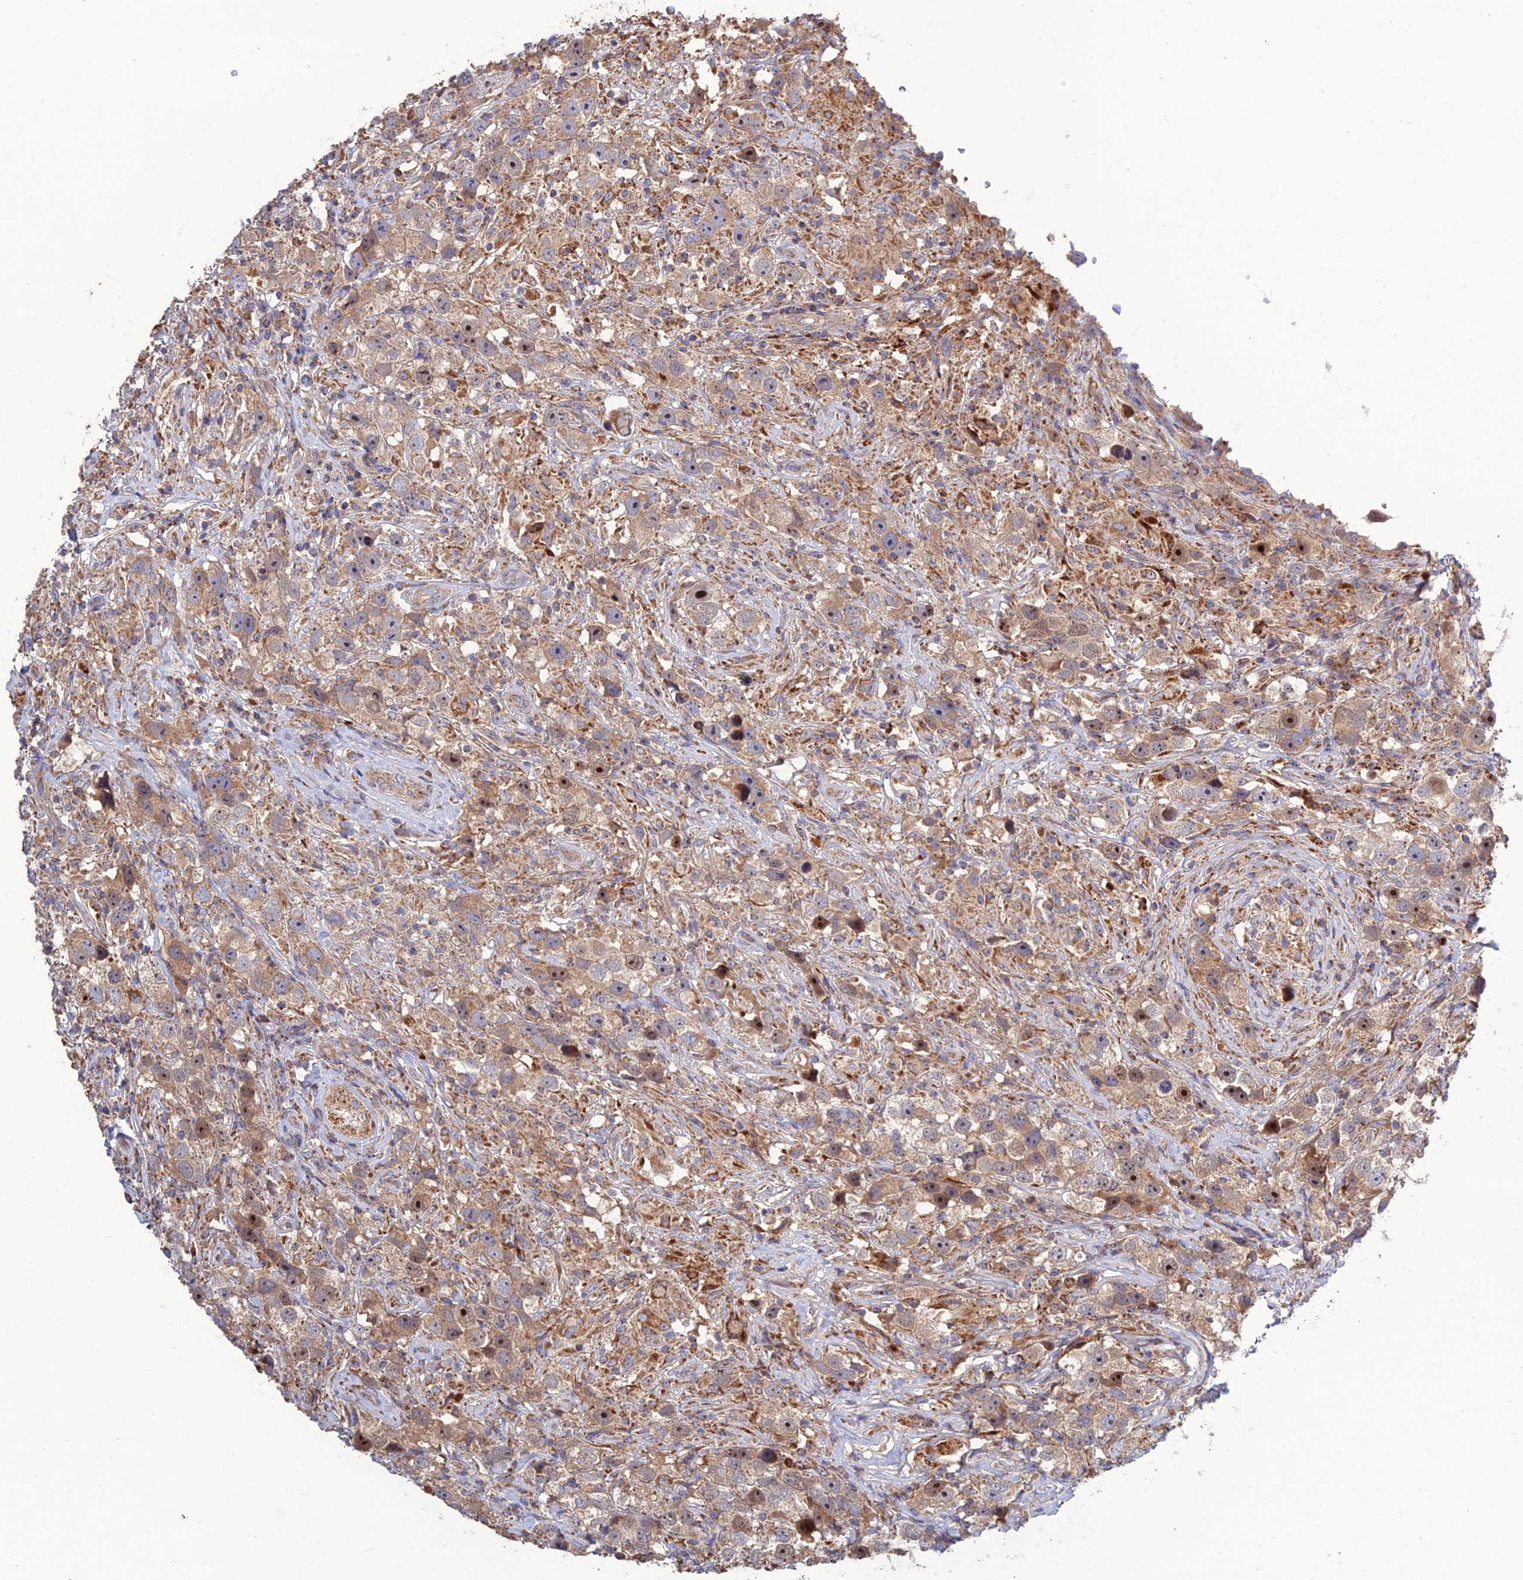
{"staining": {"intensity": "moderate", "quantity": "<25%", "location": "cytoplasmic/membranous,nuclear"}, "tissue": "testis cancer", "cell_type": "Tumor cells", "image_type": "cancer", "snomed": [{"axis": "morphology", "description": "Seminoma, NOS"}, {"axis": "topography", "description": "Testis"}], "caption": "Protein expression analysis of testis seminoma demonstrates moderate cytoplasmic/membranous and nuclear staining in about <25% of tumor cells.", "gene": "RIC8B", "patient": {"sex": "male", "age": 49}}